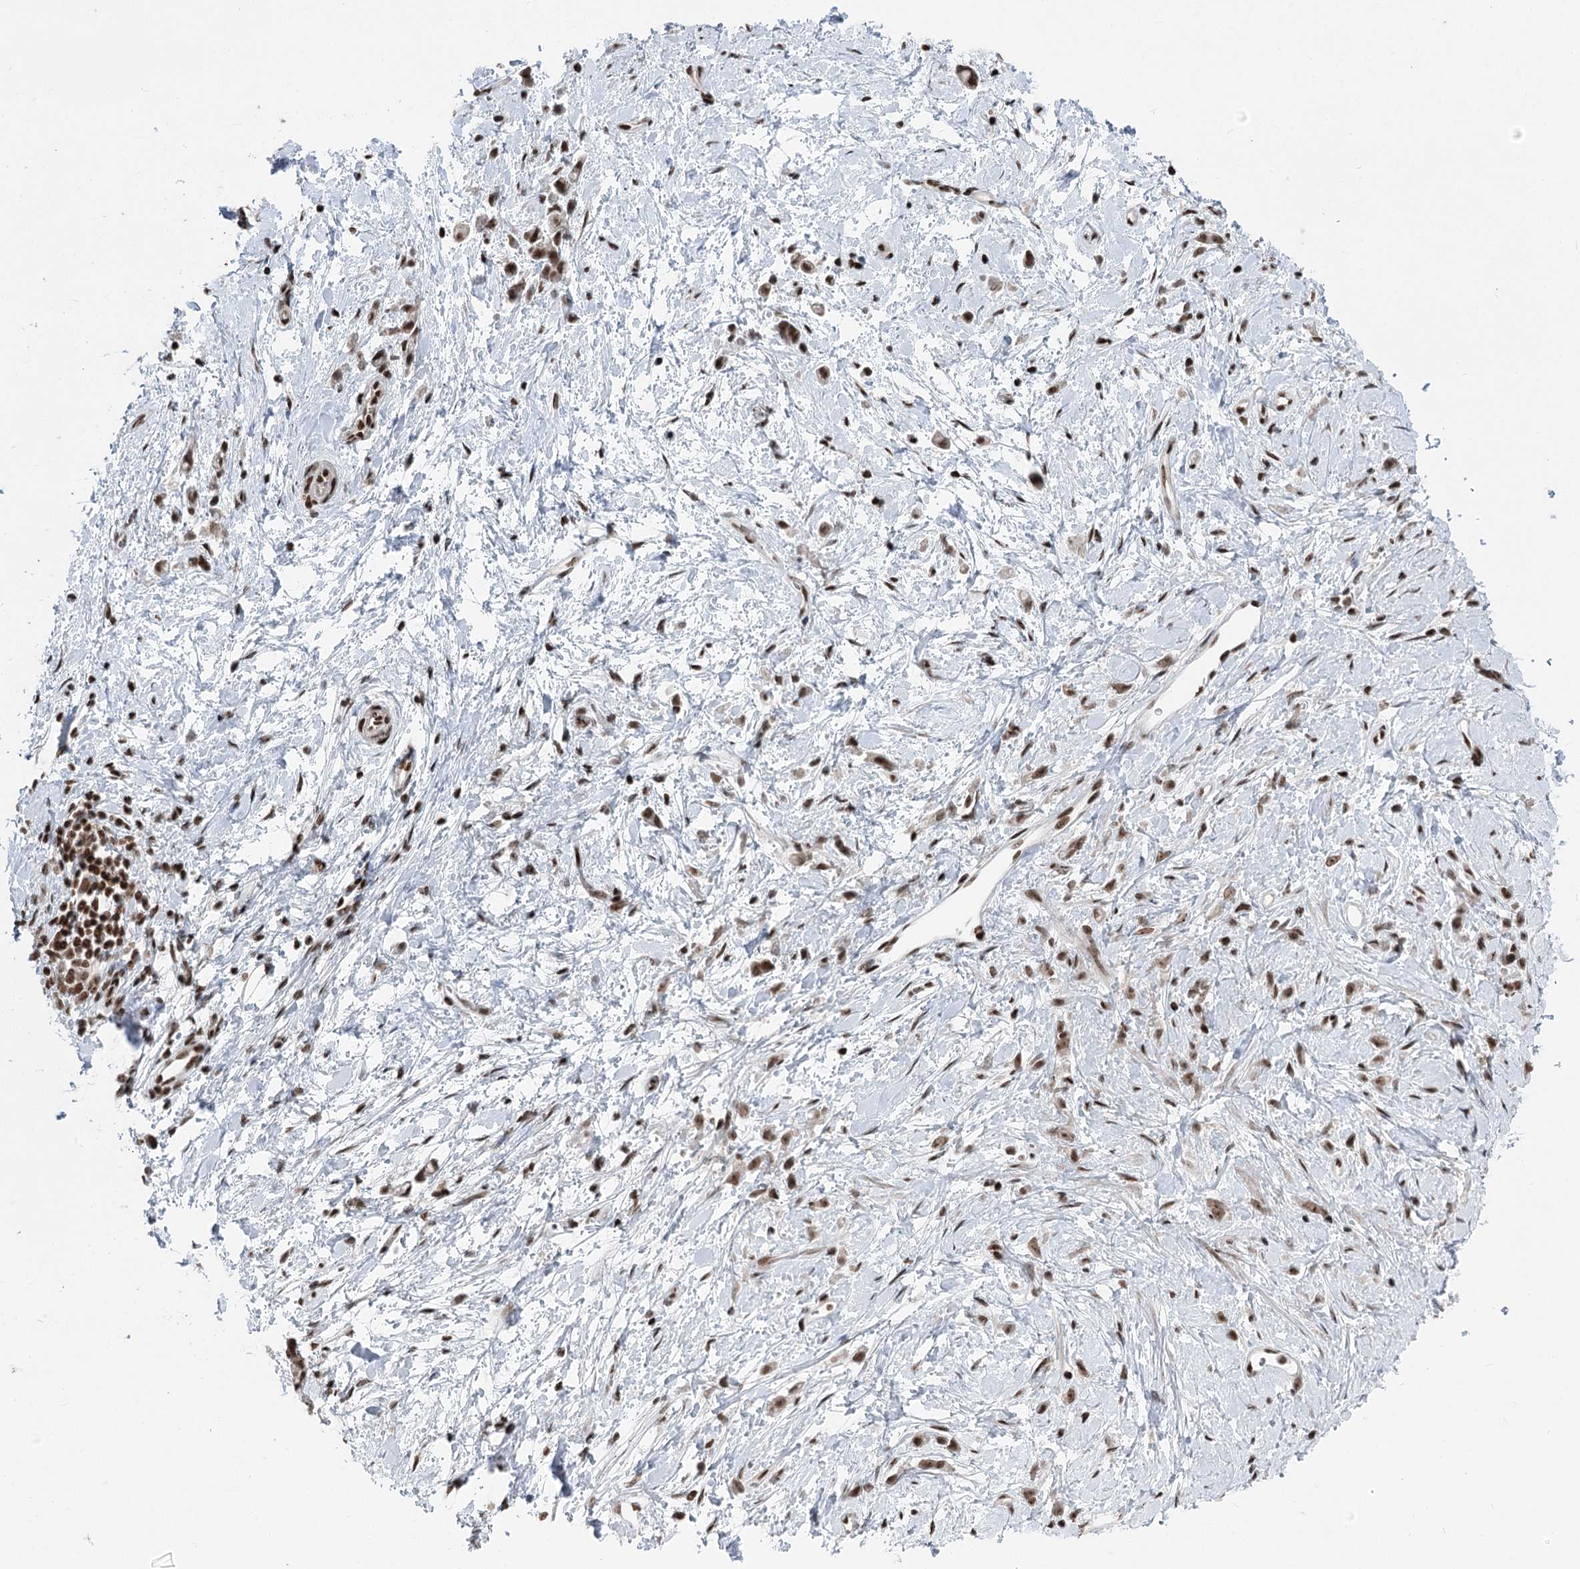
{"staining": {"intensity": "strong", "quantity": ">75%", "location": "nuclear"}, "tissue": "stomach cancer", "cell_type": "Tumor cells", "image_type": "cancer", "snomed": [{"axis": "morphology", "description": "Adenocarcinoma, NOS"}, {"axis": "topography", "description": "Stomach"}], "caption": "An image showing strong nuclear positivity in about >75% of tumor cells in adenocarcinoma (stomach), as visualized by brown immunohistochemical staining.", "gene": "CGGBP1", "patient": {"sex": "female", "age": 60}}